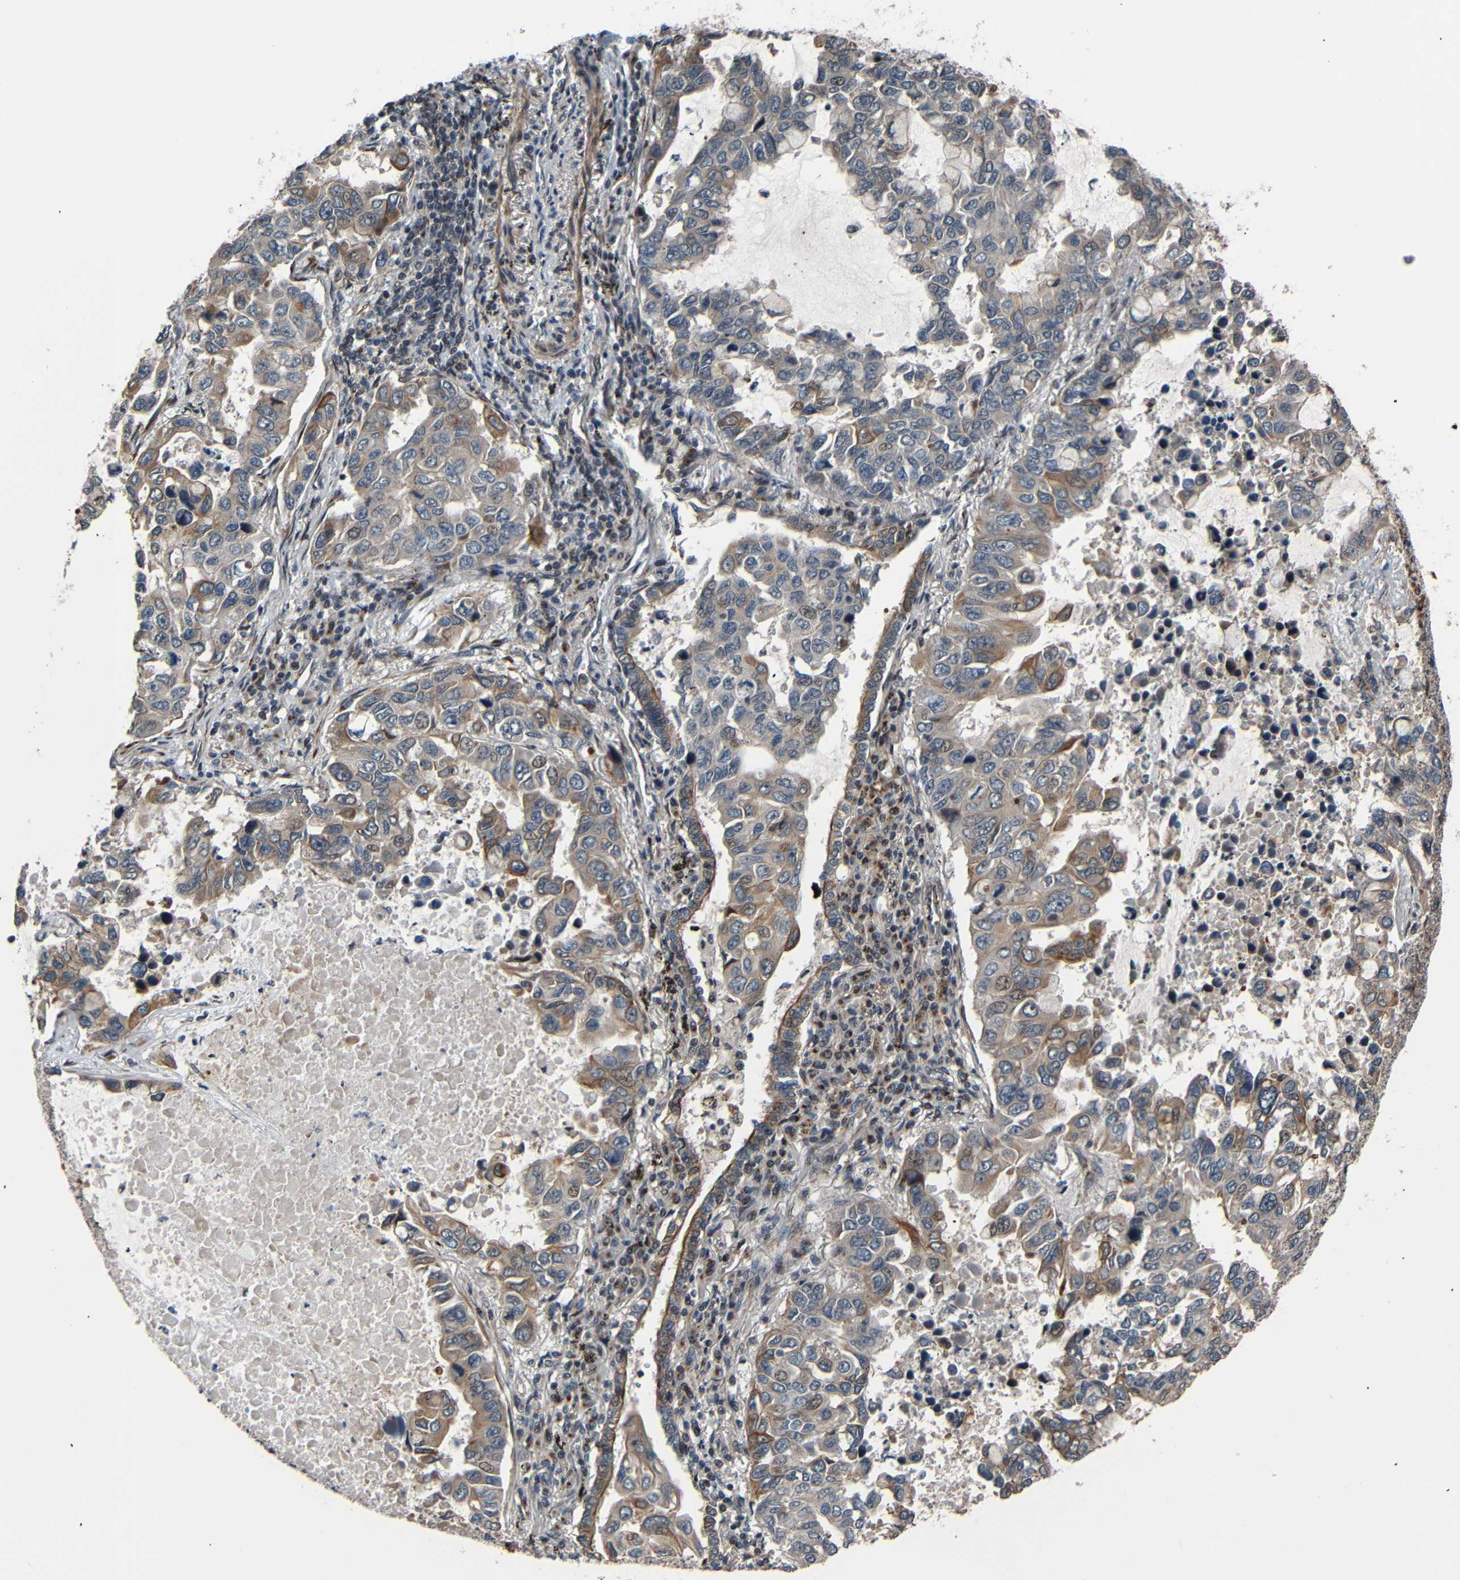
{"staining": {"intensity": "weak", "quantity": ">75%", "location": "cytoplasmic/membranous,nuclear"}, "tissue": "lung cancer", "cell_type": "Tumor cells", "image_type": "cancer", "snomed": [{"axis": "morphology", "description": "Adenocarcinoma, NOS"}, {"axis": "topography", "description": "Lung"}], "caption": "A brown stain shows weak cytoplasmic/membranous and nuclear staining of a protein in human adenocarcinoma (lung) tumor cells. (Brightfield microscopy of DAB IHC at high magnification).", "gene": "AKAP9", "patient": {"sex": "male", "age": 64}}